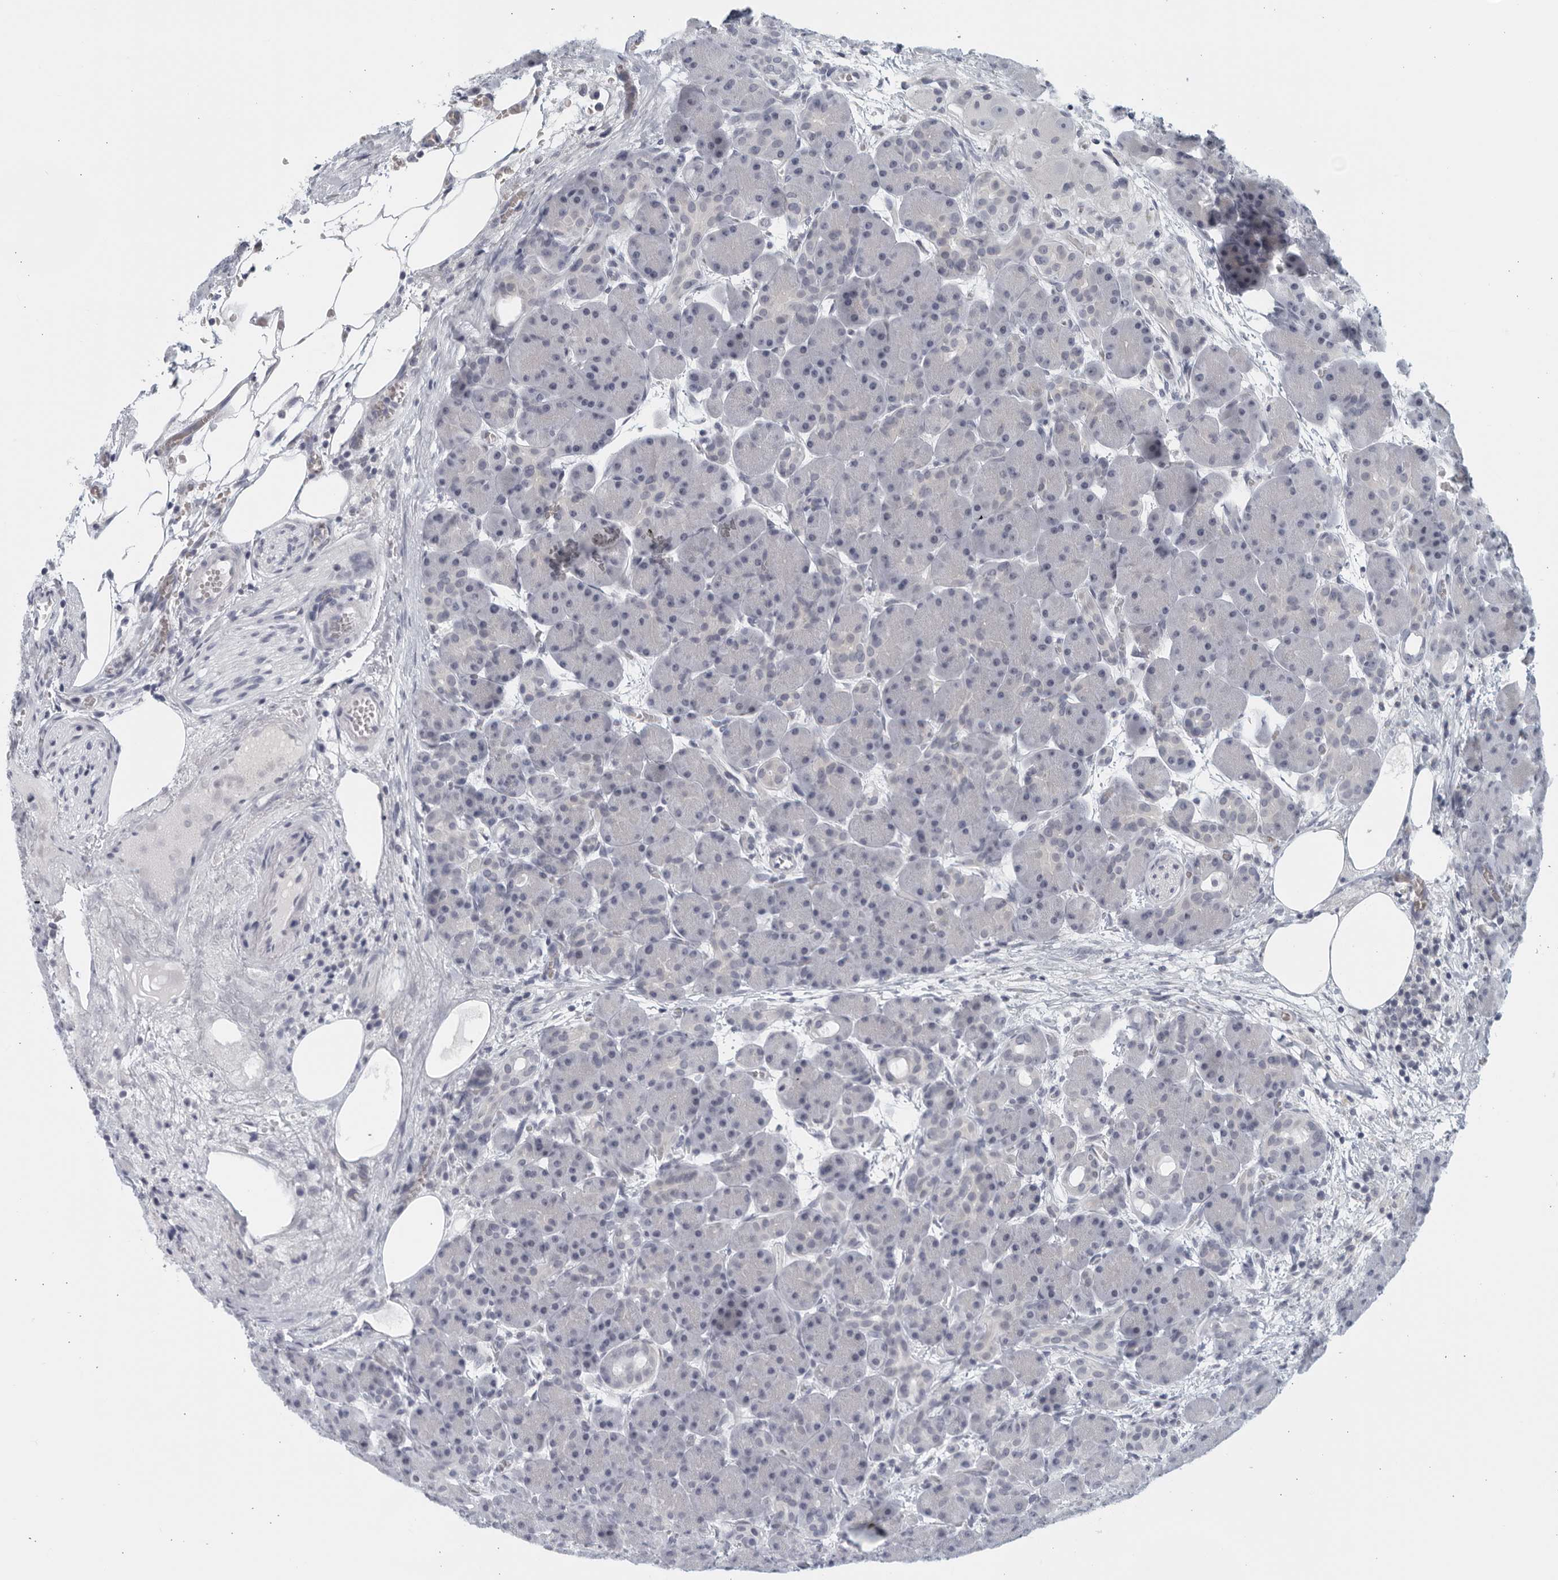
{"staining": {"intensity": "negative", "quantity": "none", "location": "none"}, "tissue": "pancreas", "cell_type": "Exocrine glandular cells", "image_type": "normal", "snomed": [{"axis": "morphology", "description": "Normal tissue, NOS"}, {"axis": "topography", "description": "Pancreas"}], "caption": "An image of pancreas stained for a protein shows no brown staining in exocrine glandular cells.", "gene": "MATN1", "patient": {"sex": "male", "age": 63}}